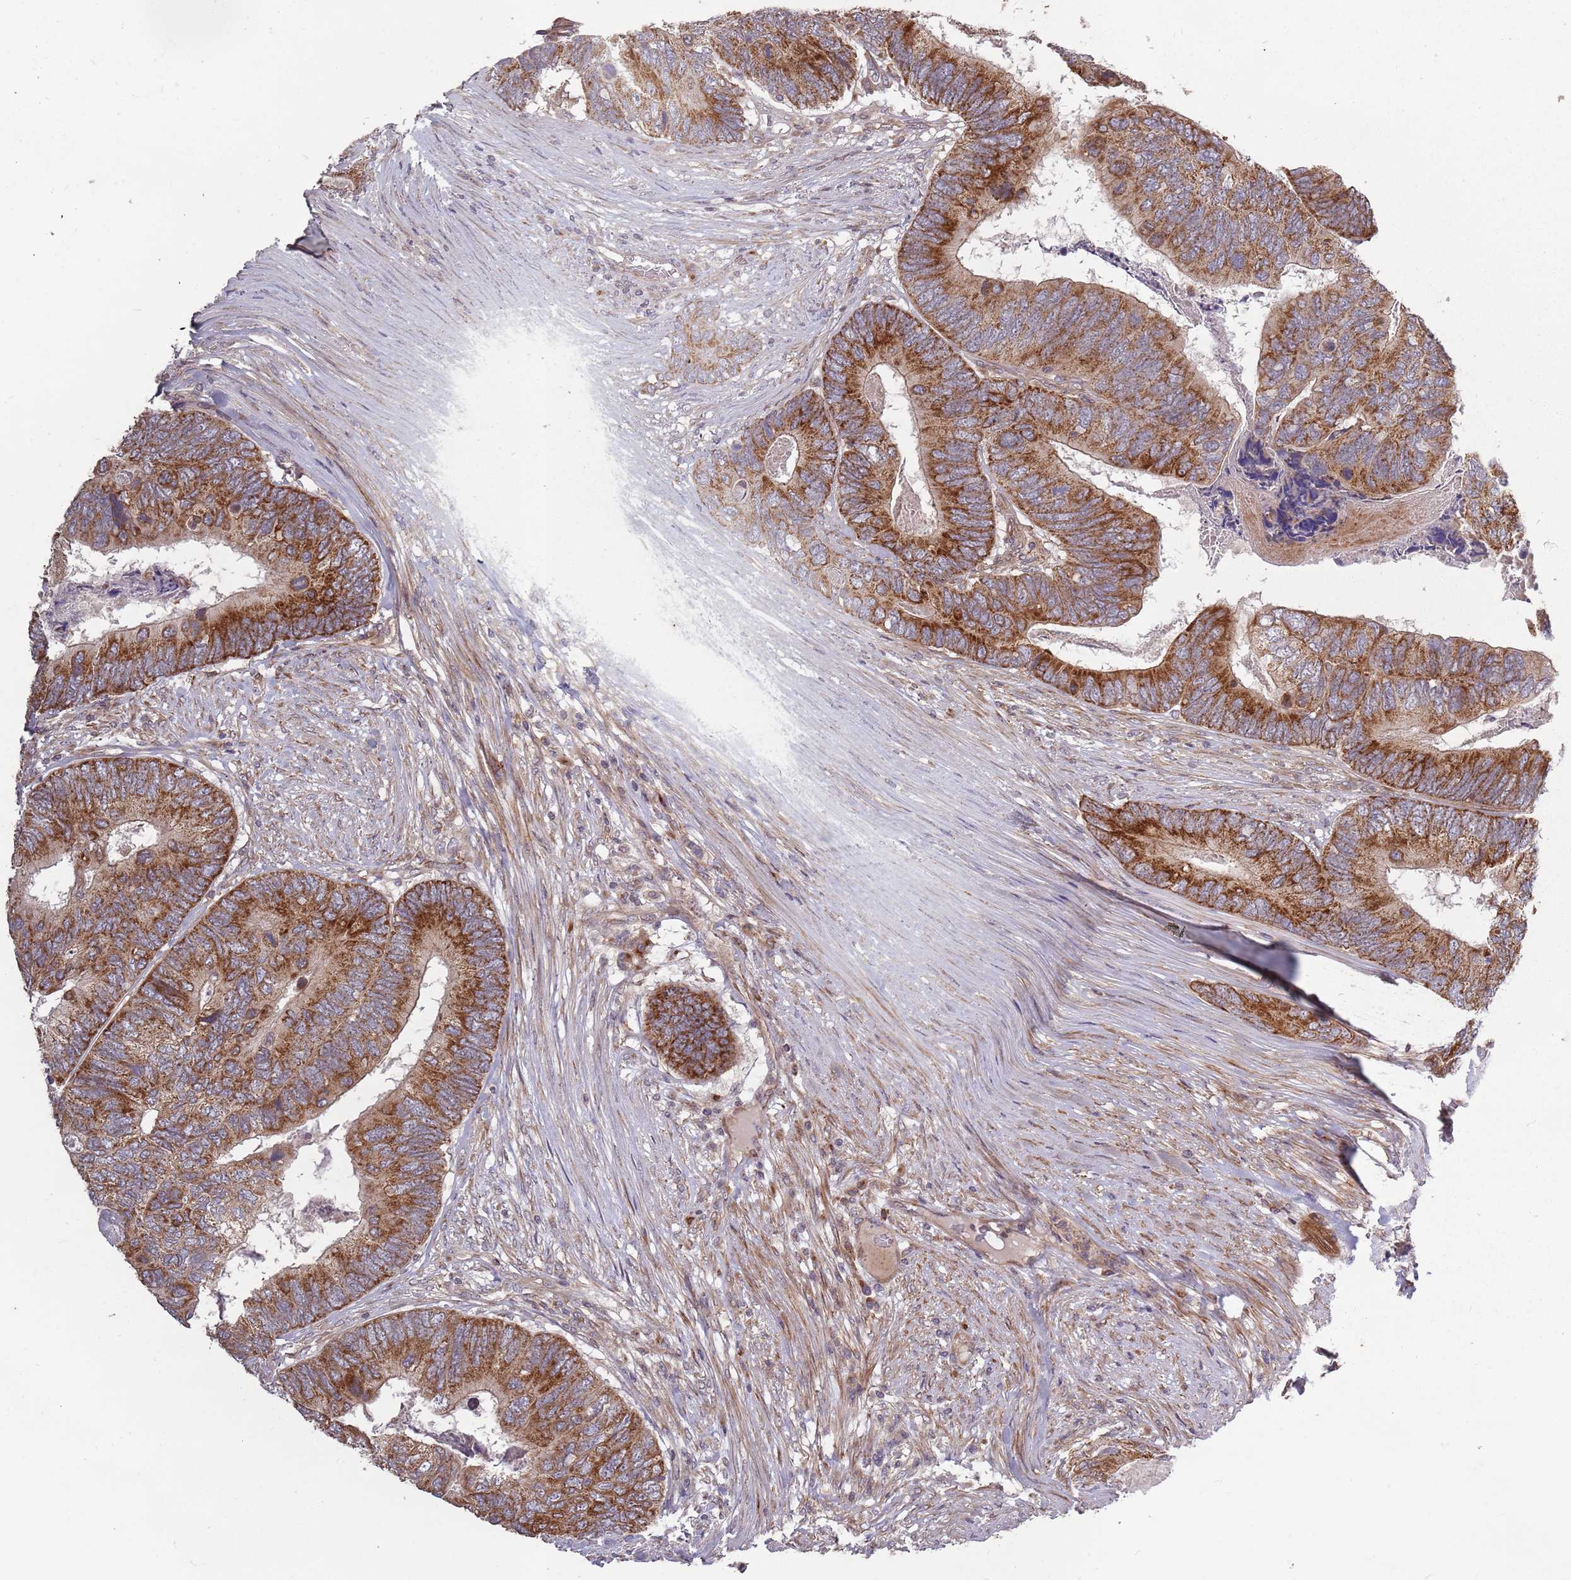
{"staining": {"intensity": "strong", "quantity": ">75%", "location": "cytoplasmic/membranous"}, "tissue": "colorectal cancer", "cell_type": "Tumor cells", "image_type": "cancer", "snomed": [{"axis": "morphology", "description": "Adenocarcinoma, NOS"}, {"axis": "topography", "description": "Colon"}], "caption": "Colorectal cancer (adenocarcinoma) tissue displays strong cytoplasmic/membranous staining in about >75% of tumor cells, visualized by immunohistochemistry.", "gene": "PLD6", "patient": {"sex": "female", "age": 67}}